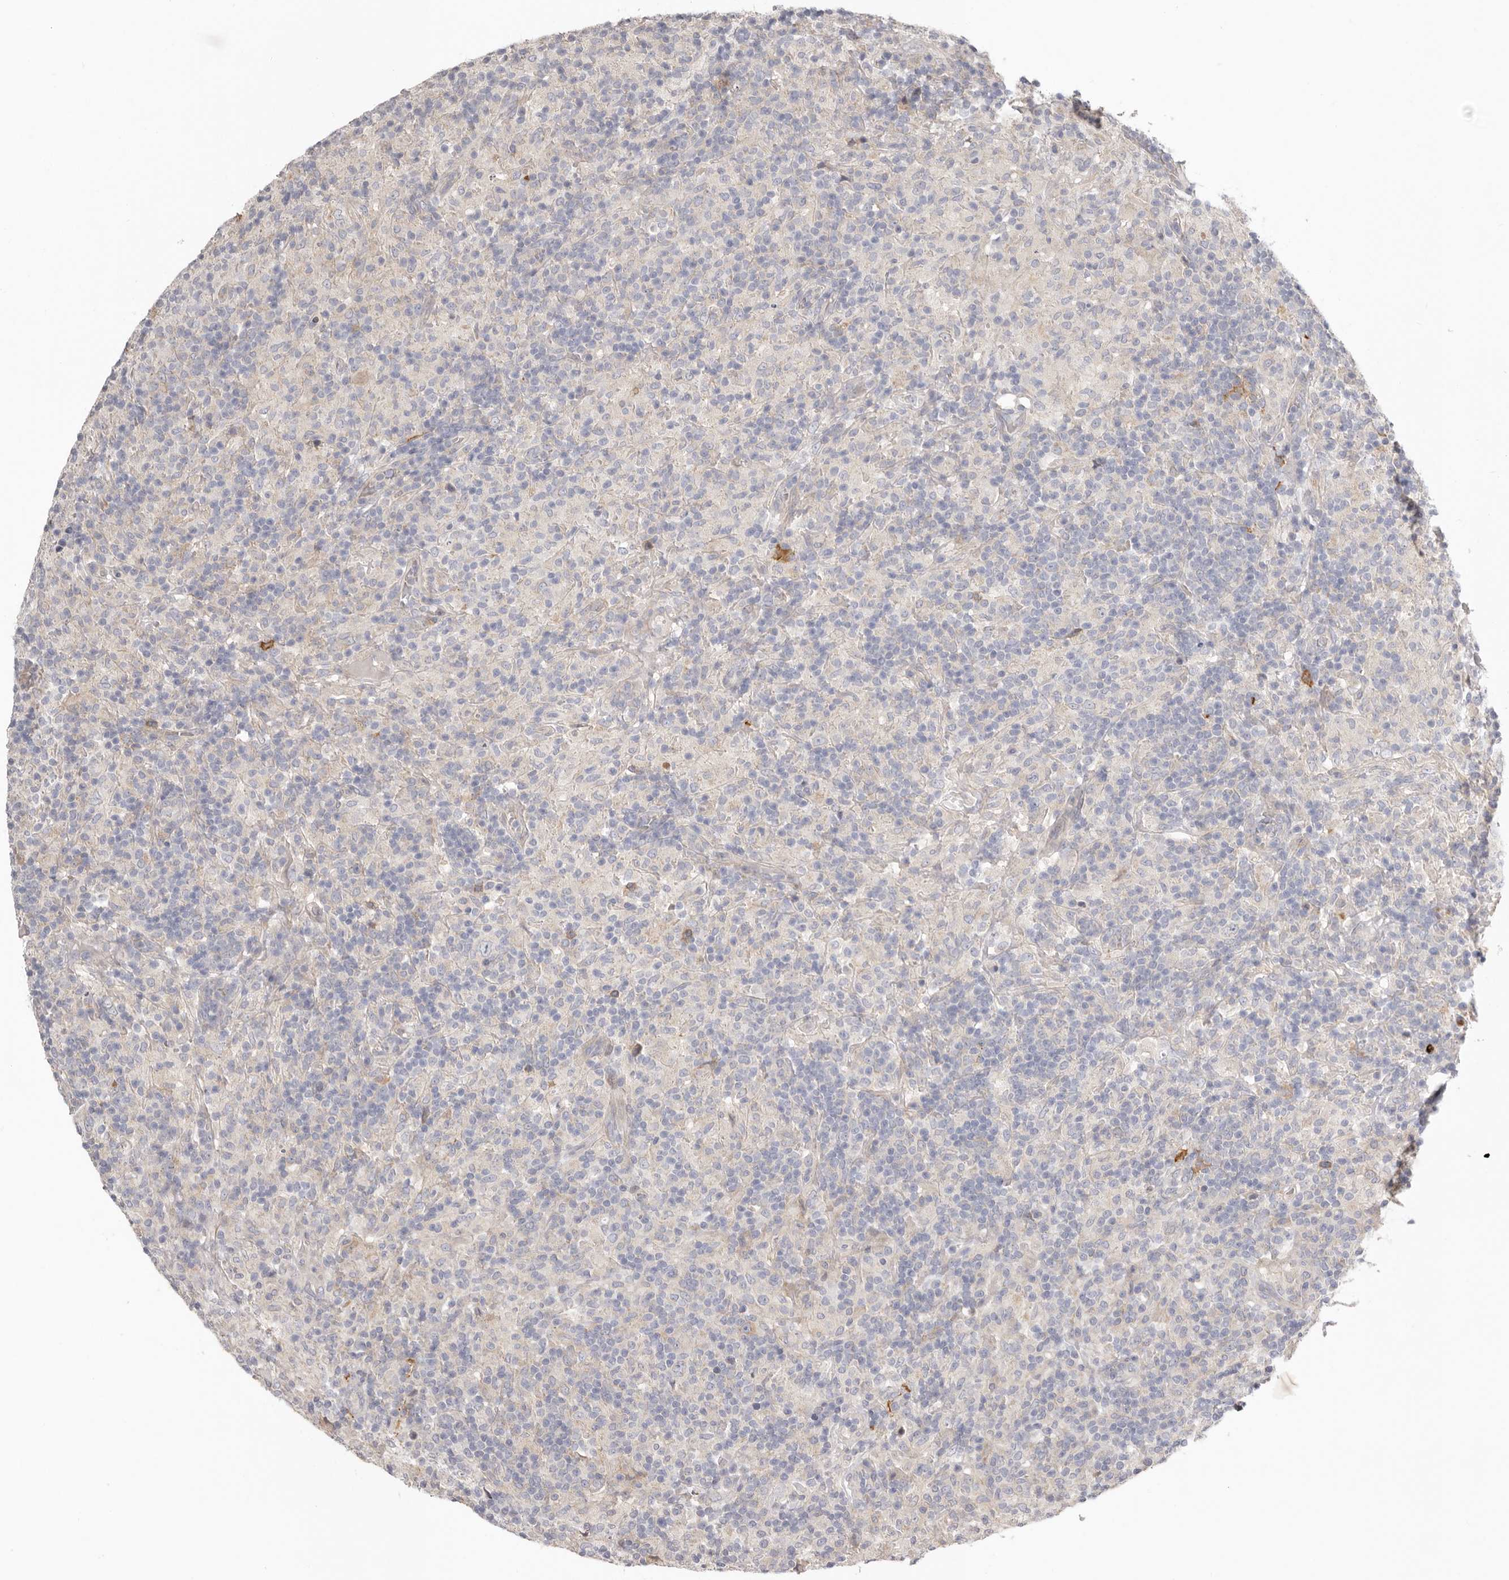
{"staining": {"intensity": "negative", "quantity": "none", "location": "none"}, "tissue": "lymphoma", "cell_type": "Tumor cells", "image_type": "cancer", "snomed": [{"axis": "morphology", "description": "Hodgkin's disease, NOS"}, {"axis": "topography", "description": "Lymph node"}], "caption": "High magnification brightfield microscopy of lymphoma stained with DAB (brown) and counterstained with hematoxylin (blue): tumor cells show no significant staining. Brightfield microscopy of IHC stained with DAB (3,3'-diaminobenzidine) (brown) and hematoxylin (blue), captured at high magnification.", "gene": "MSRB2", "patient": {"sex": "male", "age": 70}}